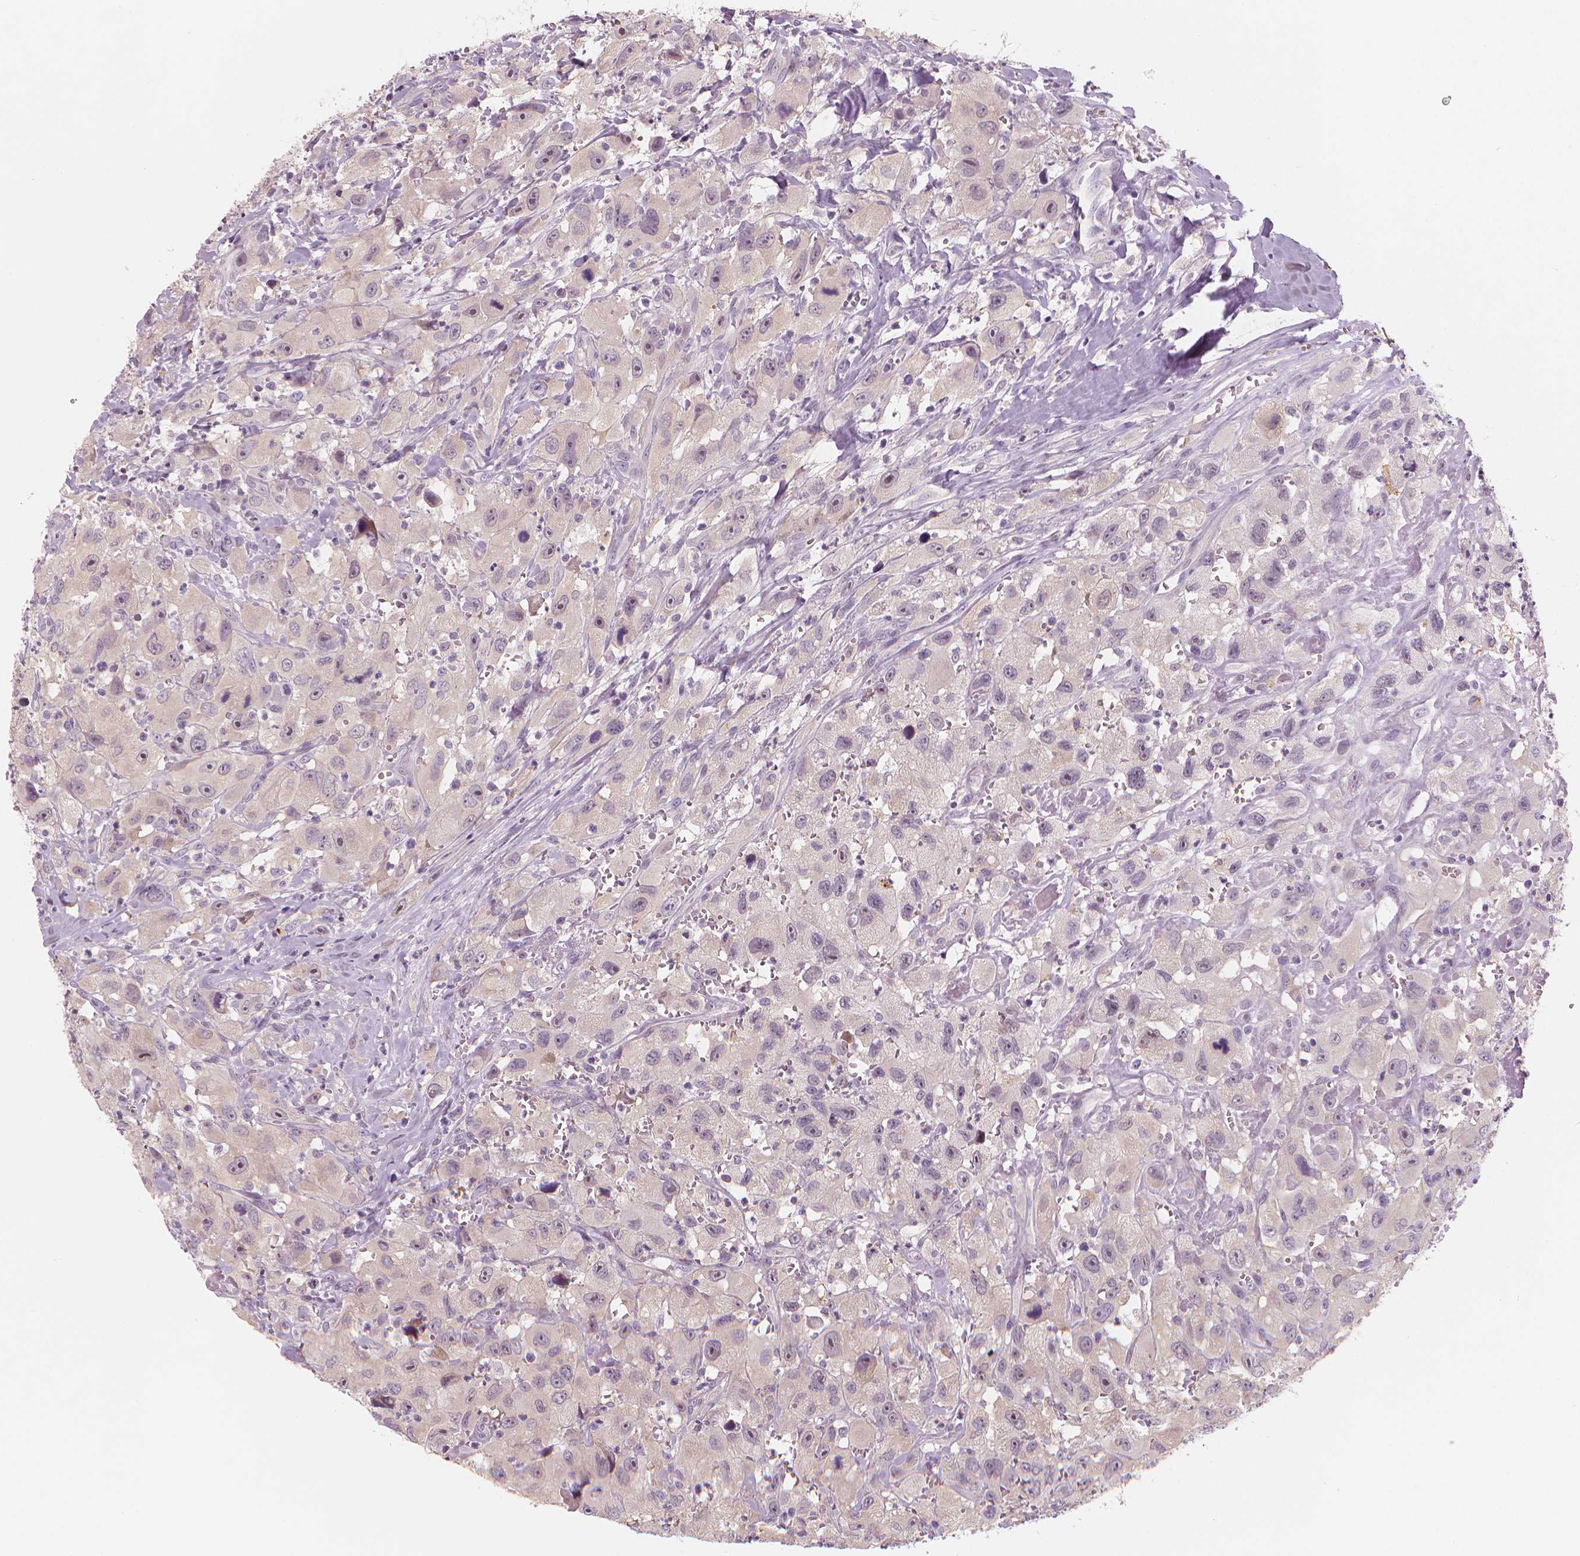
{"staining": {"intensity": "negative", "quantity": "none", "location": "none"}, "tissue": "head and neck cancer", "cell_type": "Tumor cells", "image_type": "cancer", "snomed": [{"axis": "morphology", "description": "Squamous cell carcinoma, NOS"}, {"axis": "morphology", "description": "Squamous cell carcinoma, metastatic, NOS"}, {"axis": "topography", "description": "Oral tissue"}, {"axis": "topography", "description": "Head-Neck"}], "caption": "High magnification brightfield microscopy of head and neck cancer (squamous cell carcinoma) stained with DAB (3,3'-diaminobenzidine) (brown) and counterstained with hematoxylin (blue): tumor cells show no significant positivity.", "gene": "RNASE7", "patient": {"sex": "female", "age": 85}}